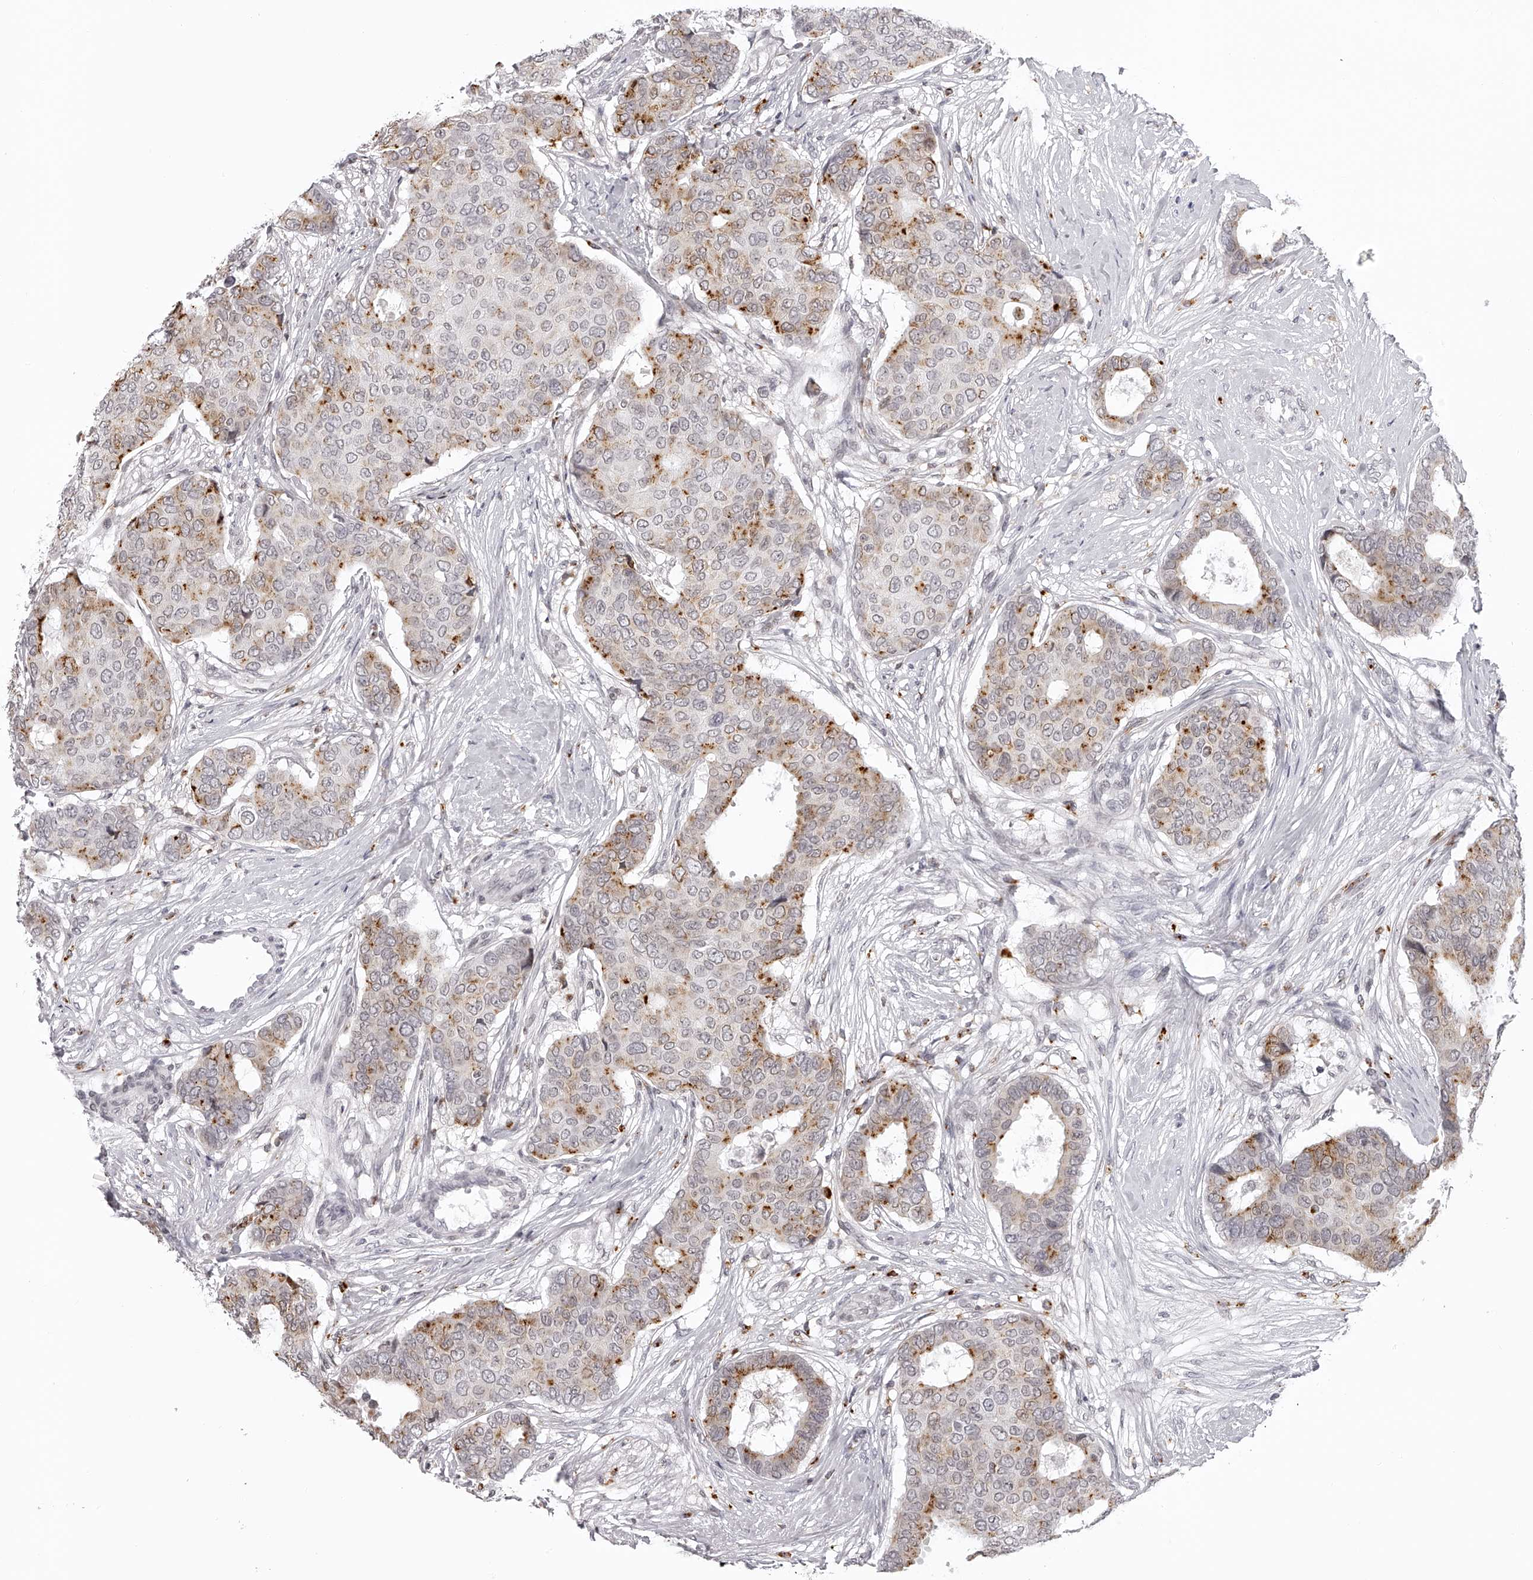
{"staining": {"intensity": "moderate", "quantity": "<25%", "location": "cytoplasmic/membranous"}, "tissue": "breast cancer", "cell_type": "Tumor cells", "image_type": "cancer", "snomed": [{"axis": "morphology", "description": "Duct carcinoma"}, {"axis": "topography", "description": "Breast"}], "caption": "High-magnification brightfield microscopy of breast cancer stained with DAB (3,3'-diaminobenzidine) (brown) and counterstained with hematoxylin (blue). tumor cells exhibit moderate cytoplasmic/membranous positivity is identified in approximately<25% of cells.", "gene": "RNF220", "patient": {"sex": "female", "age": 75}}